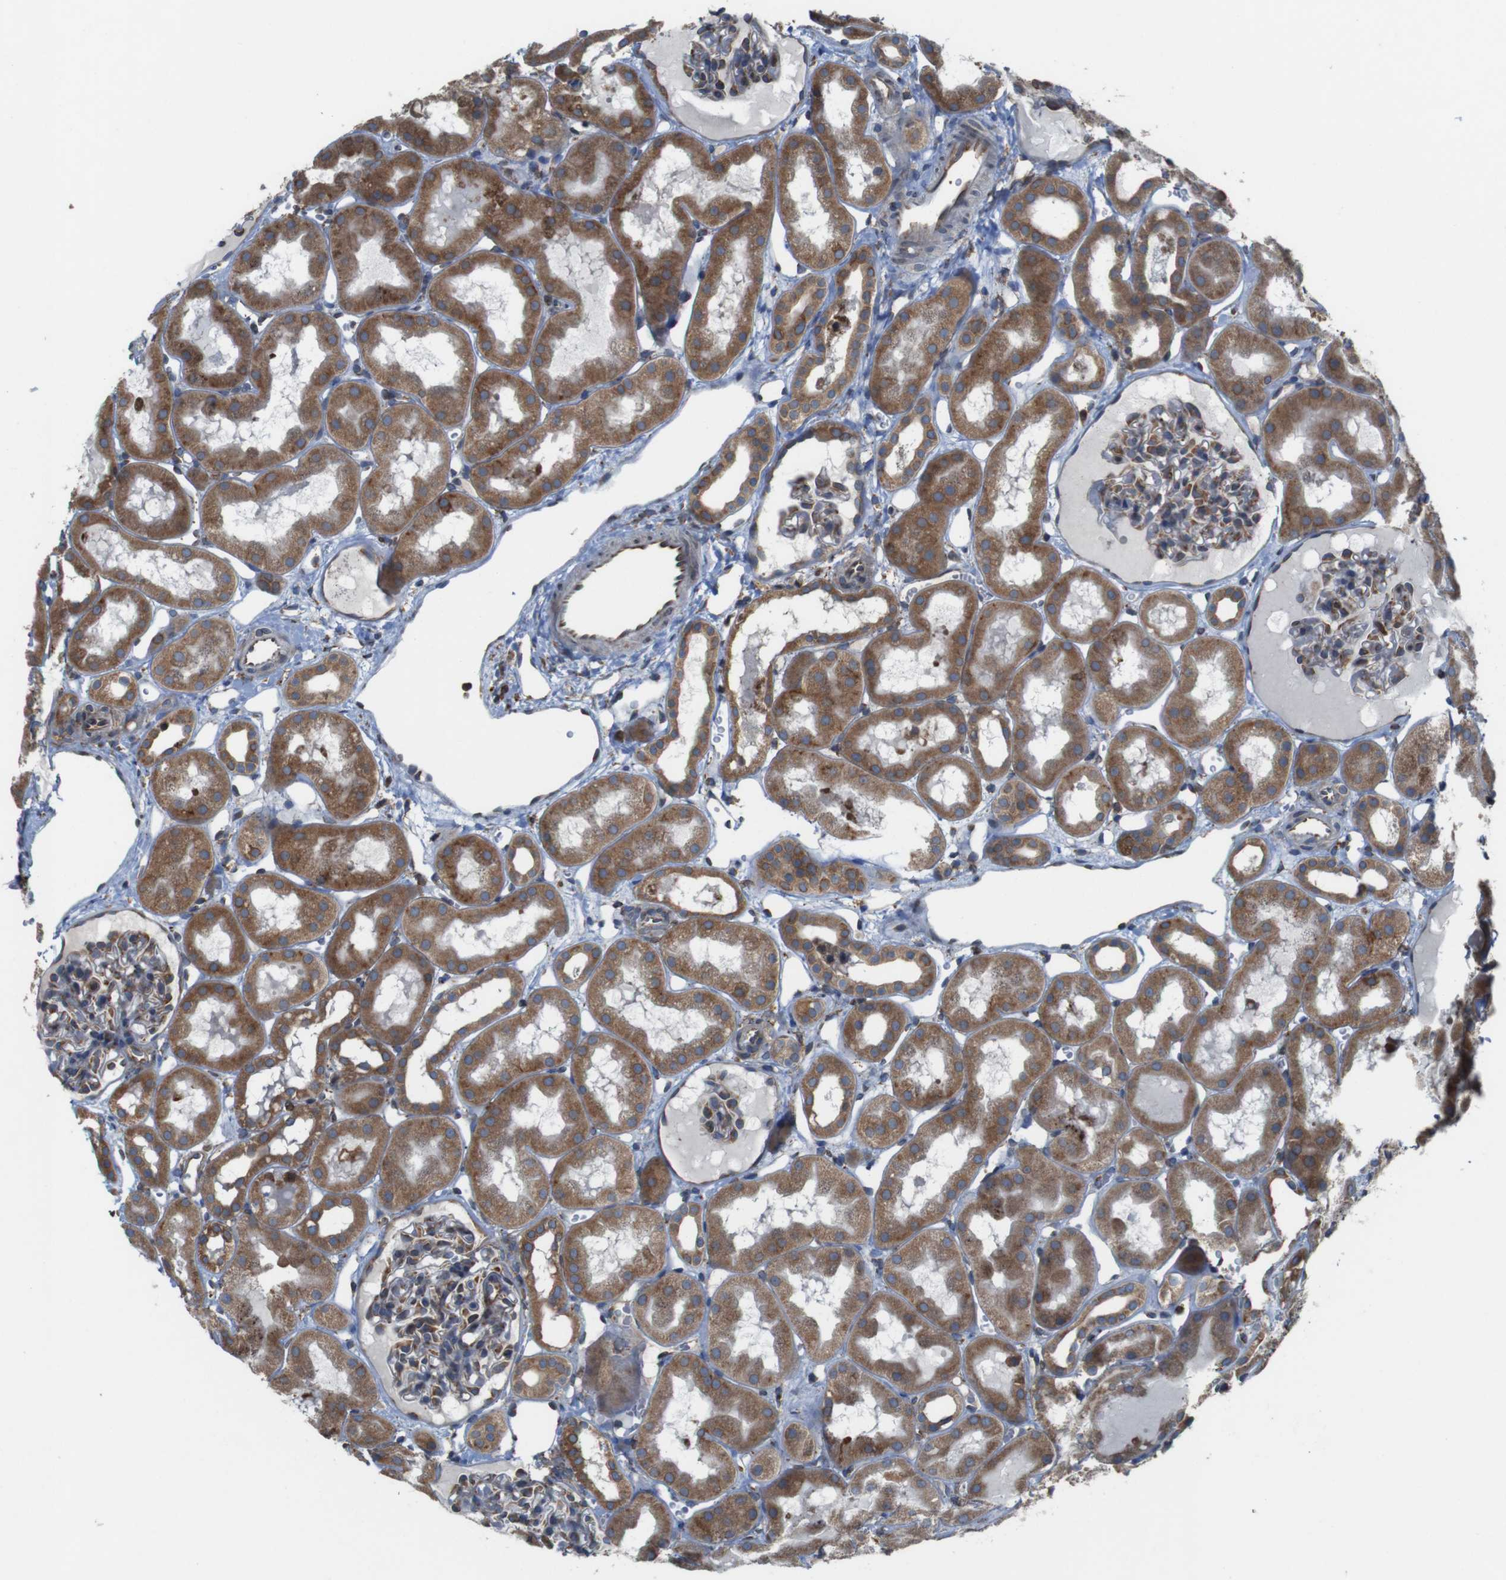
{"staining": {"intensity": "moderate", "quantity": "<25%", "location": "cytoplasmic/membranous"}, "tissue": "kidney", "cell_type": "Cells in glomeruli", "image_type": "normal", "snomed": [{"axis": "morphology", "description": "Normal tissue, NOS"}, {"axis": "topography", "description": "Kidney"}, {"axis": "topography", "description": "Urinary bladder"}], "caption": "A low amount of moderate cytoplasmic/membranous staining is seen in about <25% of cells in glomeruli in benign kidney. (Brightfield microscopy of DAB IHC at high magnification).", "gene": "UGGT1", "patient": {"sex": "male", "age": 16}}